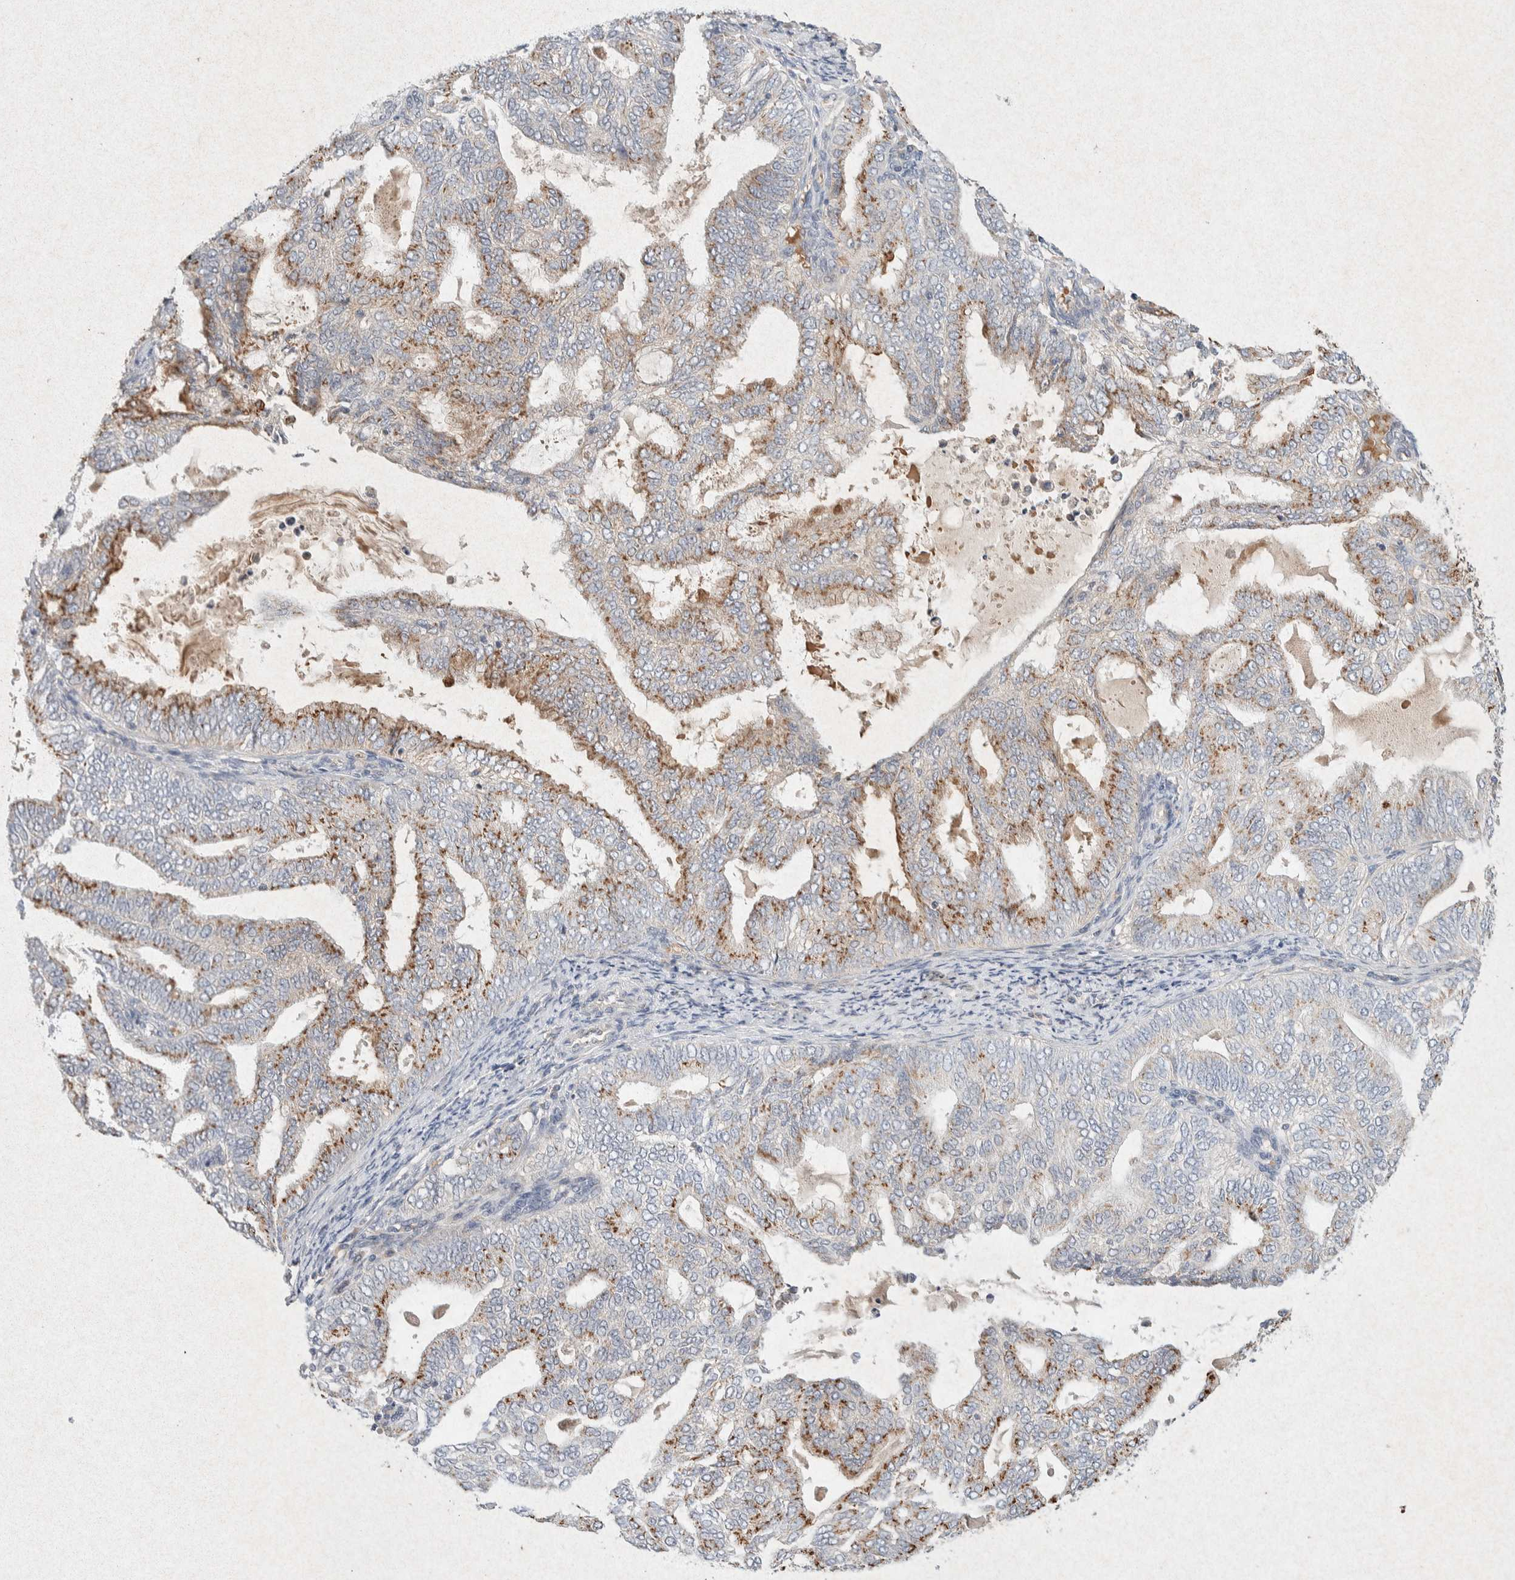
{"staining": {"intensity": "moderate", "quantity": "25%-75%", "location": "cytoplasmic/membranous"}, "tissue": "endometrial cancer", "cell_type": "Tumor cells", "image_type": "cancer", "snomed": [{"axis": "morphology", "description": "Adenocarcinoma, NOS"}, {"axis": "topography", "description": "Endometrium"}], "caption": "This image exhibits immunohistochemistry staining of endometrial cancer, with medium moderate cytoplasmic/membranous positivity in approximately 25%-75% of tumor cells.", "gene": "GNAI1", "patient": {"sex": "female", "age": 58}}